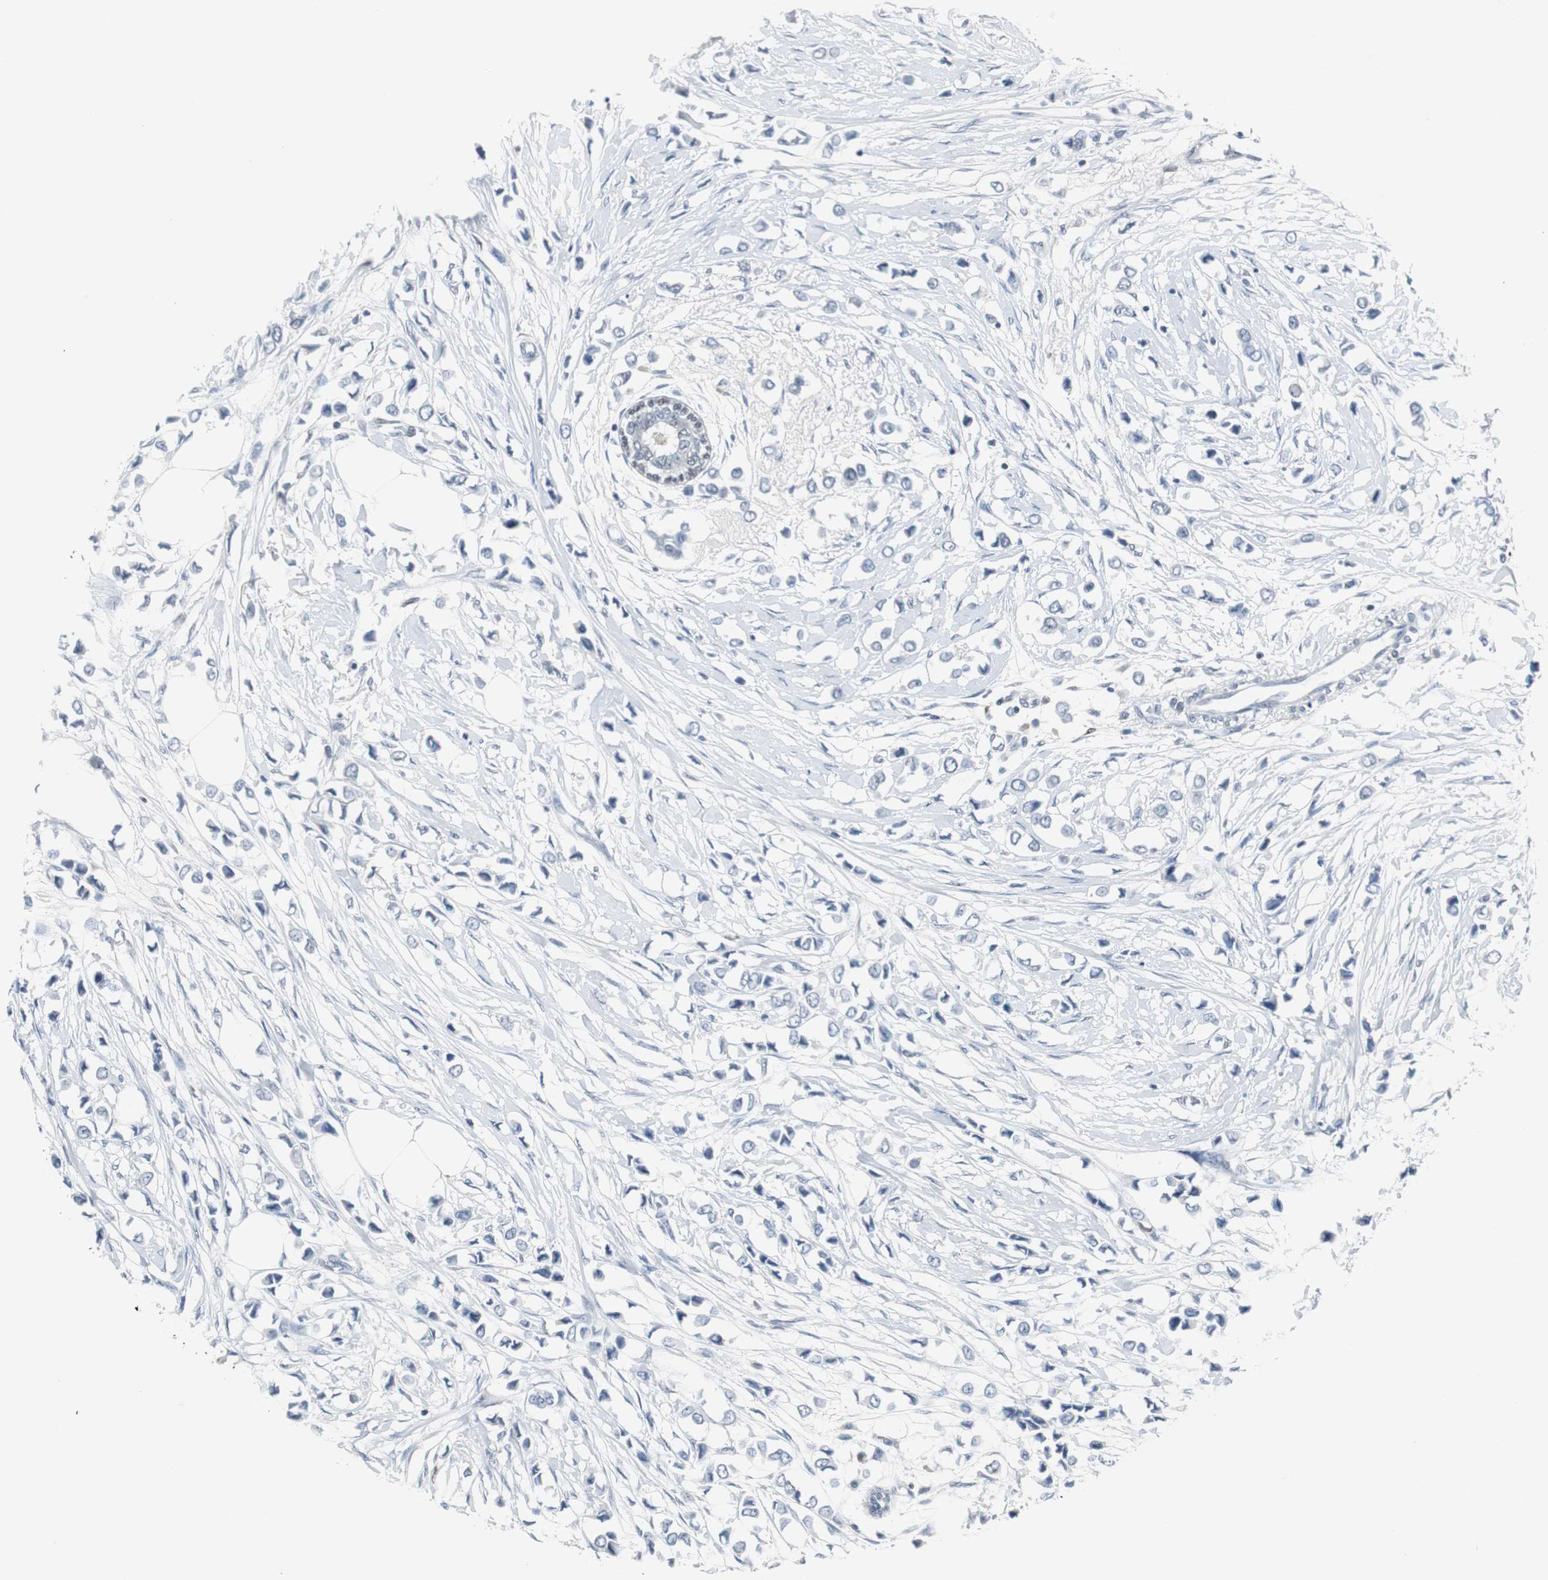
{"staining": {"intensity": "negative", "quantity": "none", "location": "none"}, "tissue": "breast cancer", "cell_type": "Tumor cells", "image_type": "cancer", "snomed": [{"axis": "morphology", "description": "Lobular carcinoma"}, {"axis": "topography", "description": "Breast"}], "caption": "The immunohistochemistry histopathology image has no significant staining in tumor cells of breast cancer (lobular carcinoma) tissue.", "gene": "ELK1", "patient": {"sex": "female", "age": 51}}